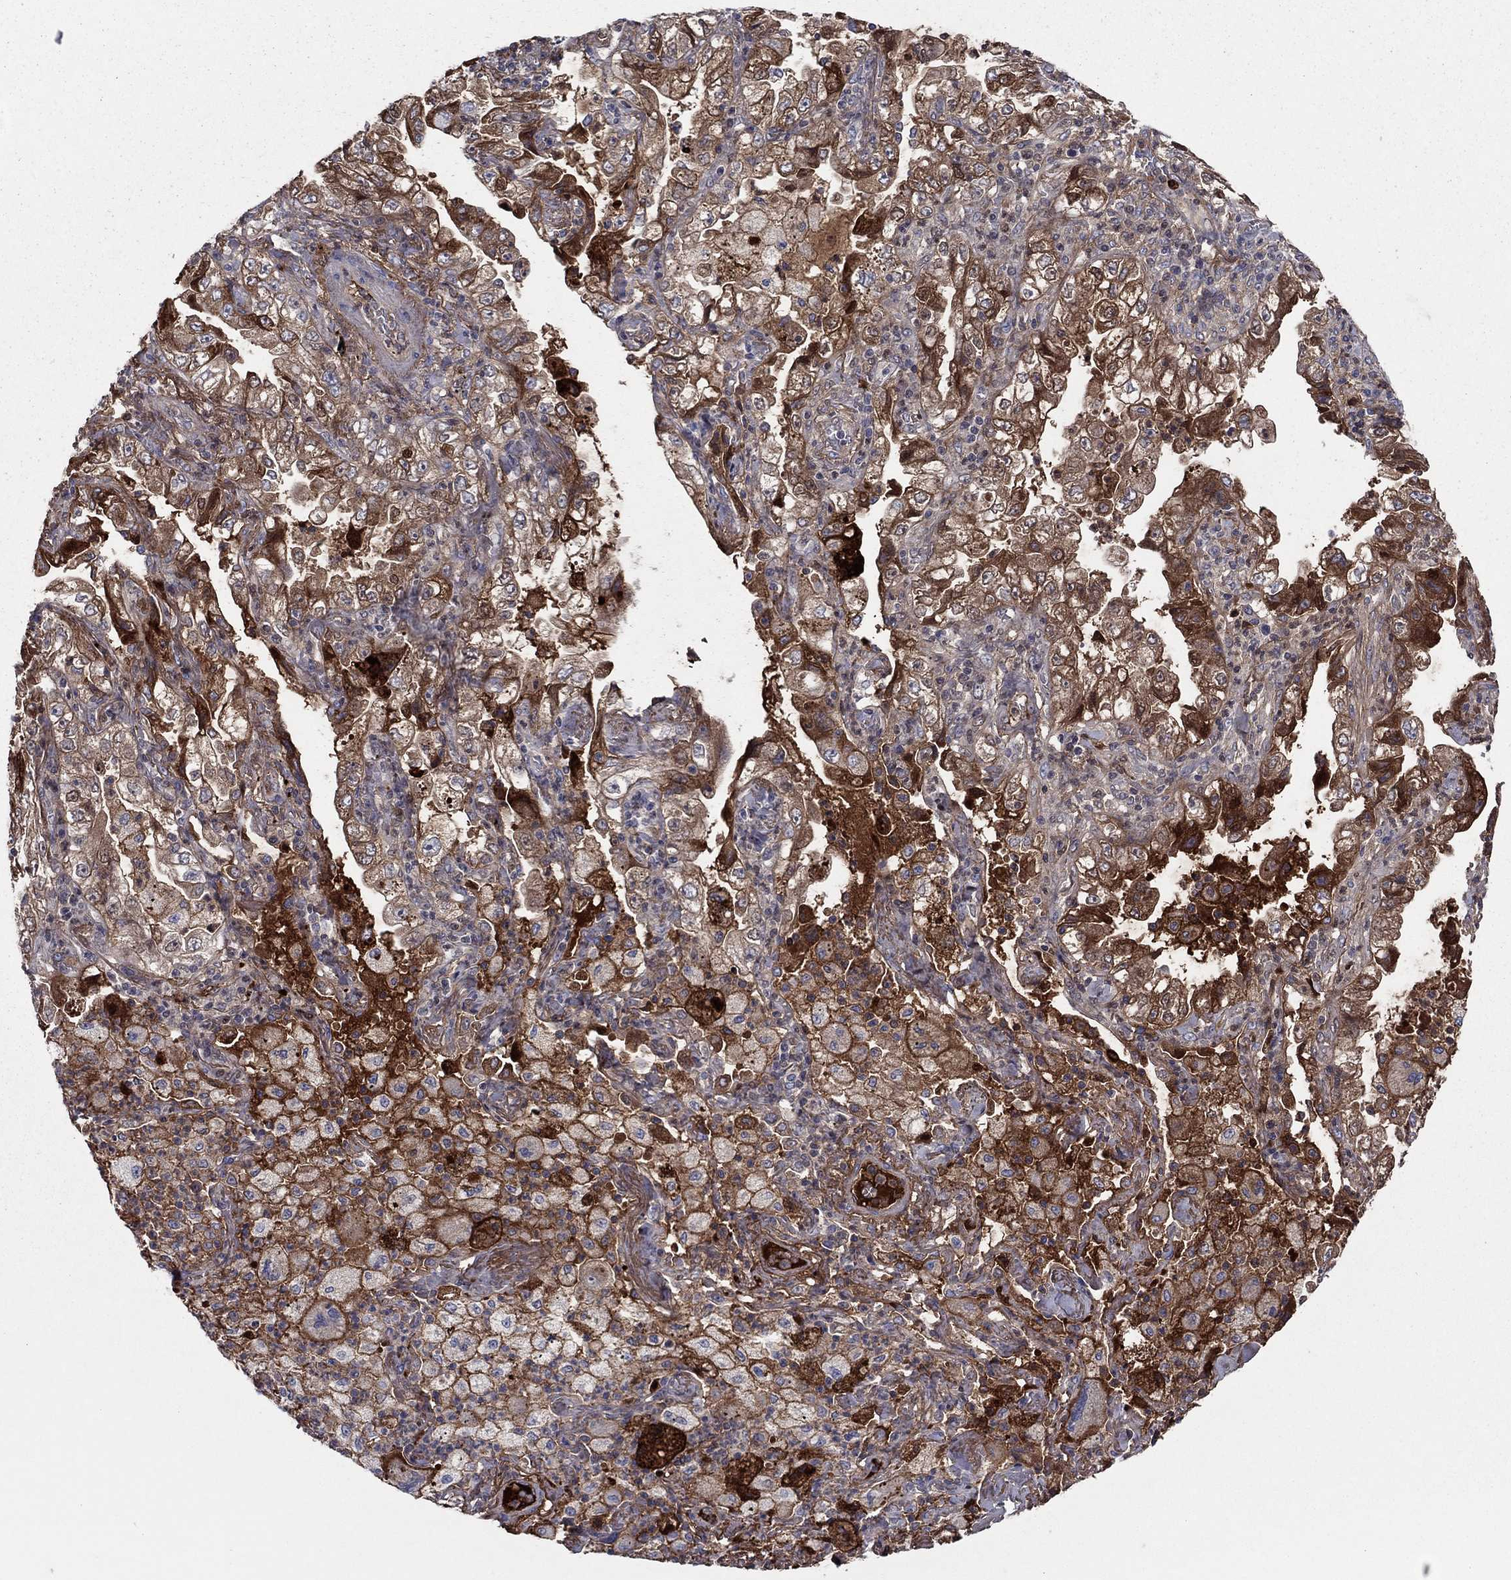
{"staining": {"intensity": "strong", "quantity": "25%-75%", "location": "cytoplasmic/membranous"}, "tissue": "lung cancer", "cell_type": "Tumor cells", "image_type": "cancer", "snomed": [{"axis": "morphology", "description": "Adenocarcinoma, NOS"}, {"axis": "topography", "description": "Lung"}], "caption": "Immunohistochemistry (IHC) of human lung cancer reveals high levels of strong cytoplasmic/membranous positivity in approximately 25%-75% of tumor cells.", "gene": "HPX", "patient": {"sex": "female", "age": 73}}